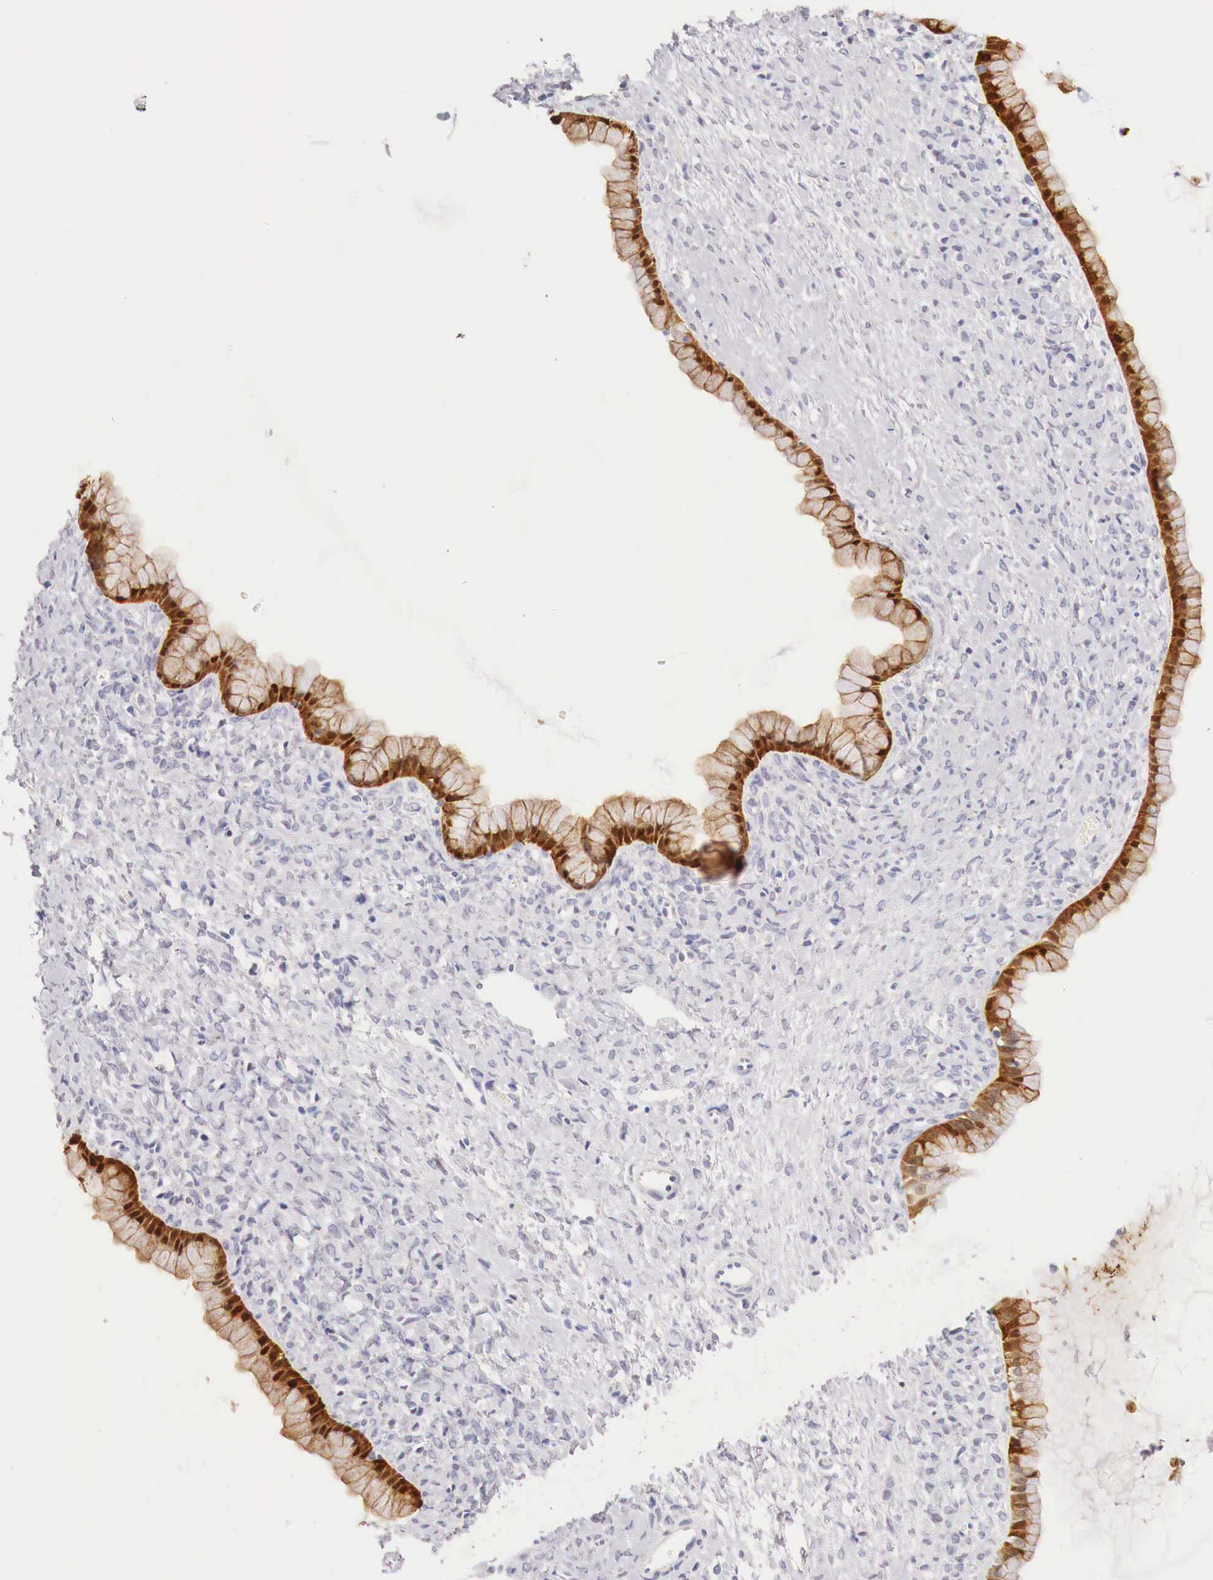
{"staining": {"intensity": "strong", "quantity": ">75%", "location": "cytoplasmic/membranous,nuclear"}, "tissue": "ovarian cancer", "cell_type": "Tumor cells", "image_type": "cancer", "snomed": [{"axis": "morphology", "description": "Cystadenocarcinoma, mucinous, NOS"}, {"axis": "topography", "description": "Ovary"}], "caption": "Protein staining displays strong cytoplasmic/membranous and nuclear expression in approximately >75% of tumor cells in ovarian mucinous cystadenocarcinoma.", "gene": "ITIH6", "patient": {"sex": "female", "age": 25}}